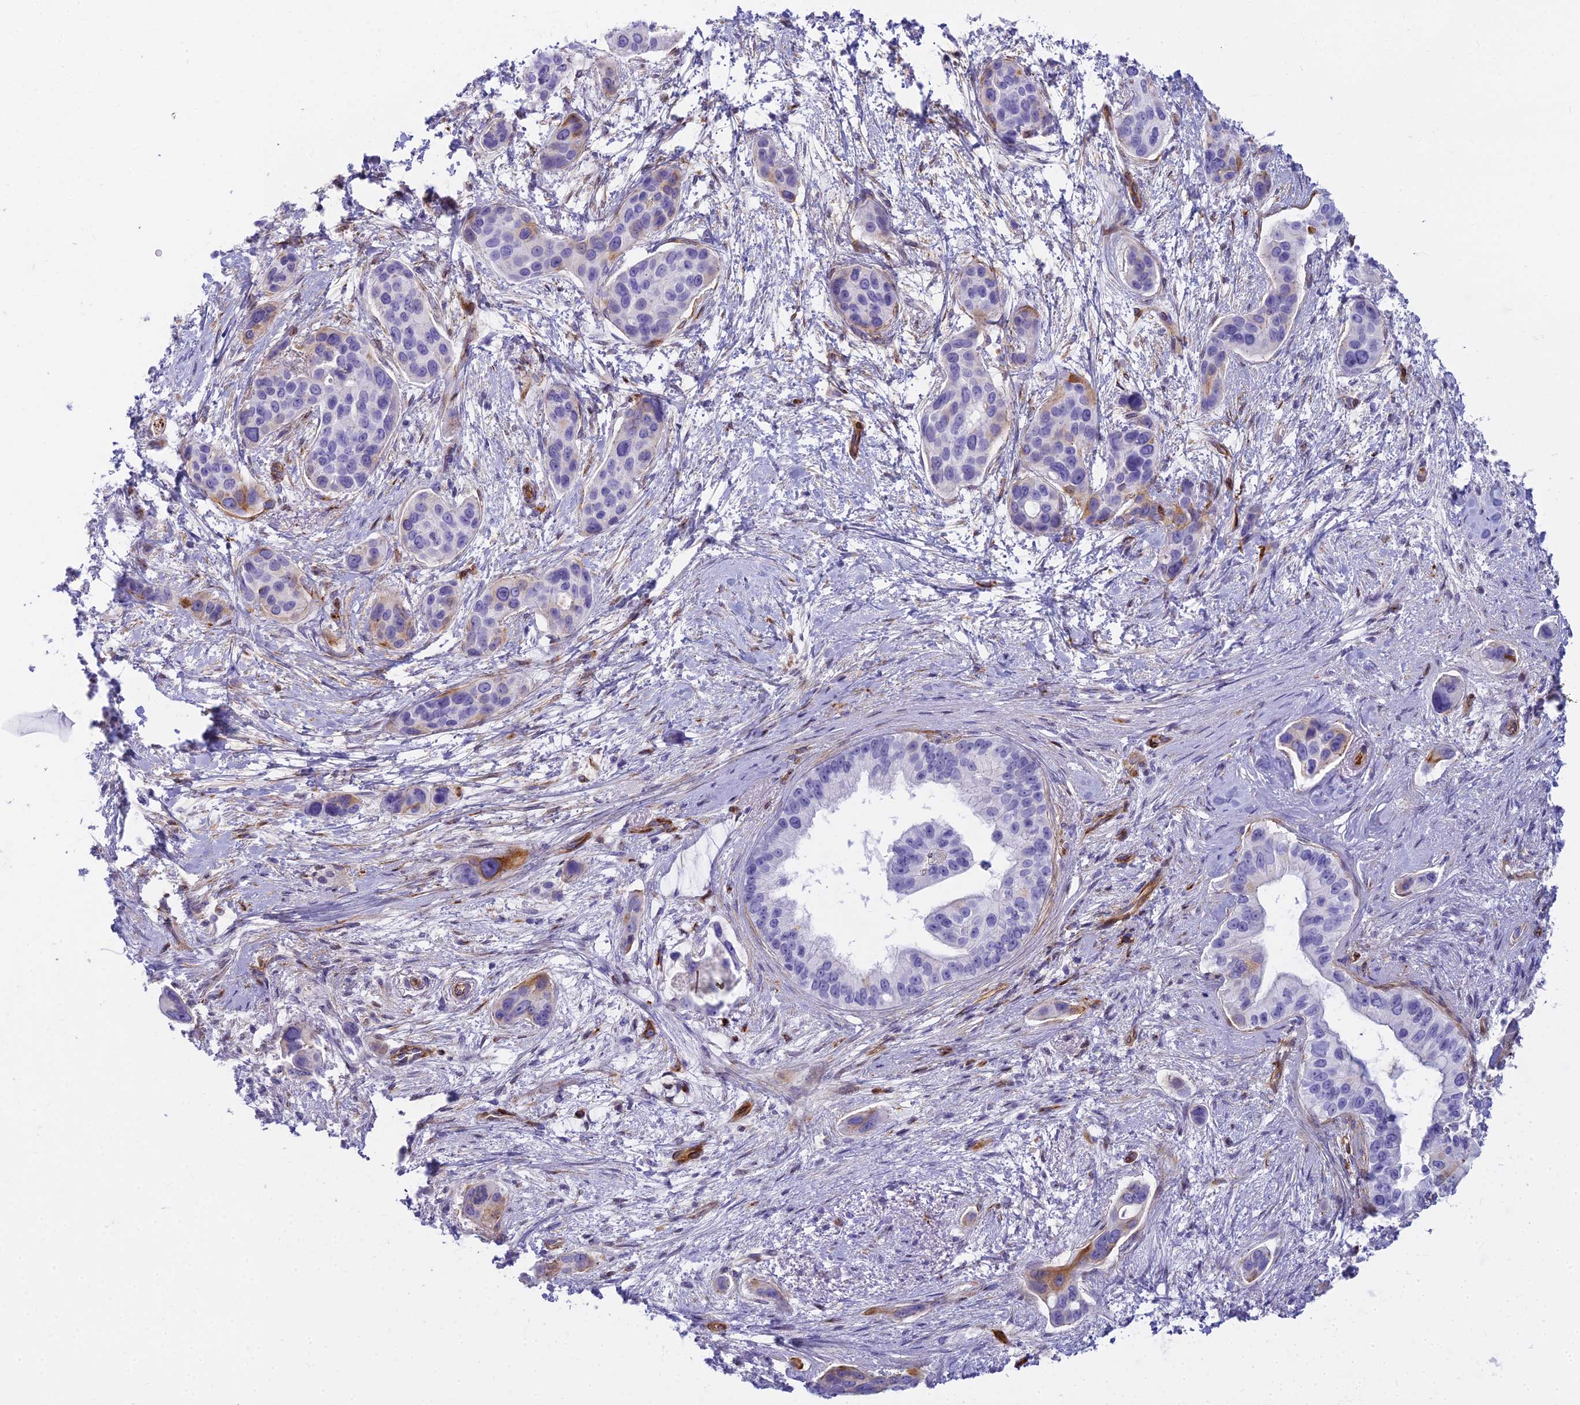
{"staining": {"intensity": "moderate", "quantity": "<25%", "location": "cytoplasmic/membranous"}, "tissue": "pancreatic cancer", "cell_type": "Tumor cells", "image_type": "cancer", "snomed": [{"axis": "morphology", "description": "Adenocarcinoma, NOS"}, {"axis": "topography", "description": "Pancreas"}], "caption": "The photomicrograph reveals a brown stain indicating the presence of a protein in the cytoplasmic/membranous of tumor cells in pancreatic adenocarcinoma.", "gene": "EVI2A", "patient": {"sex": "male", "age": 72}}